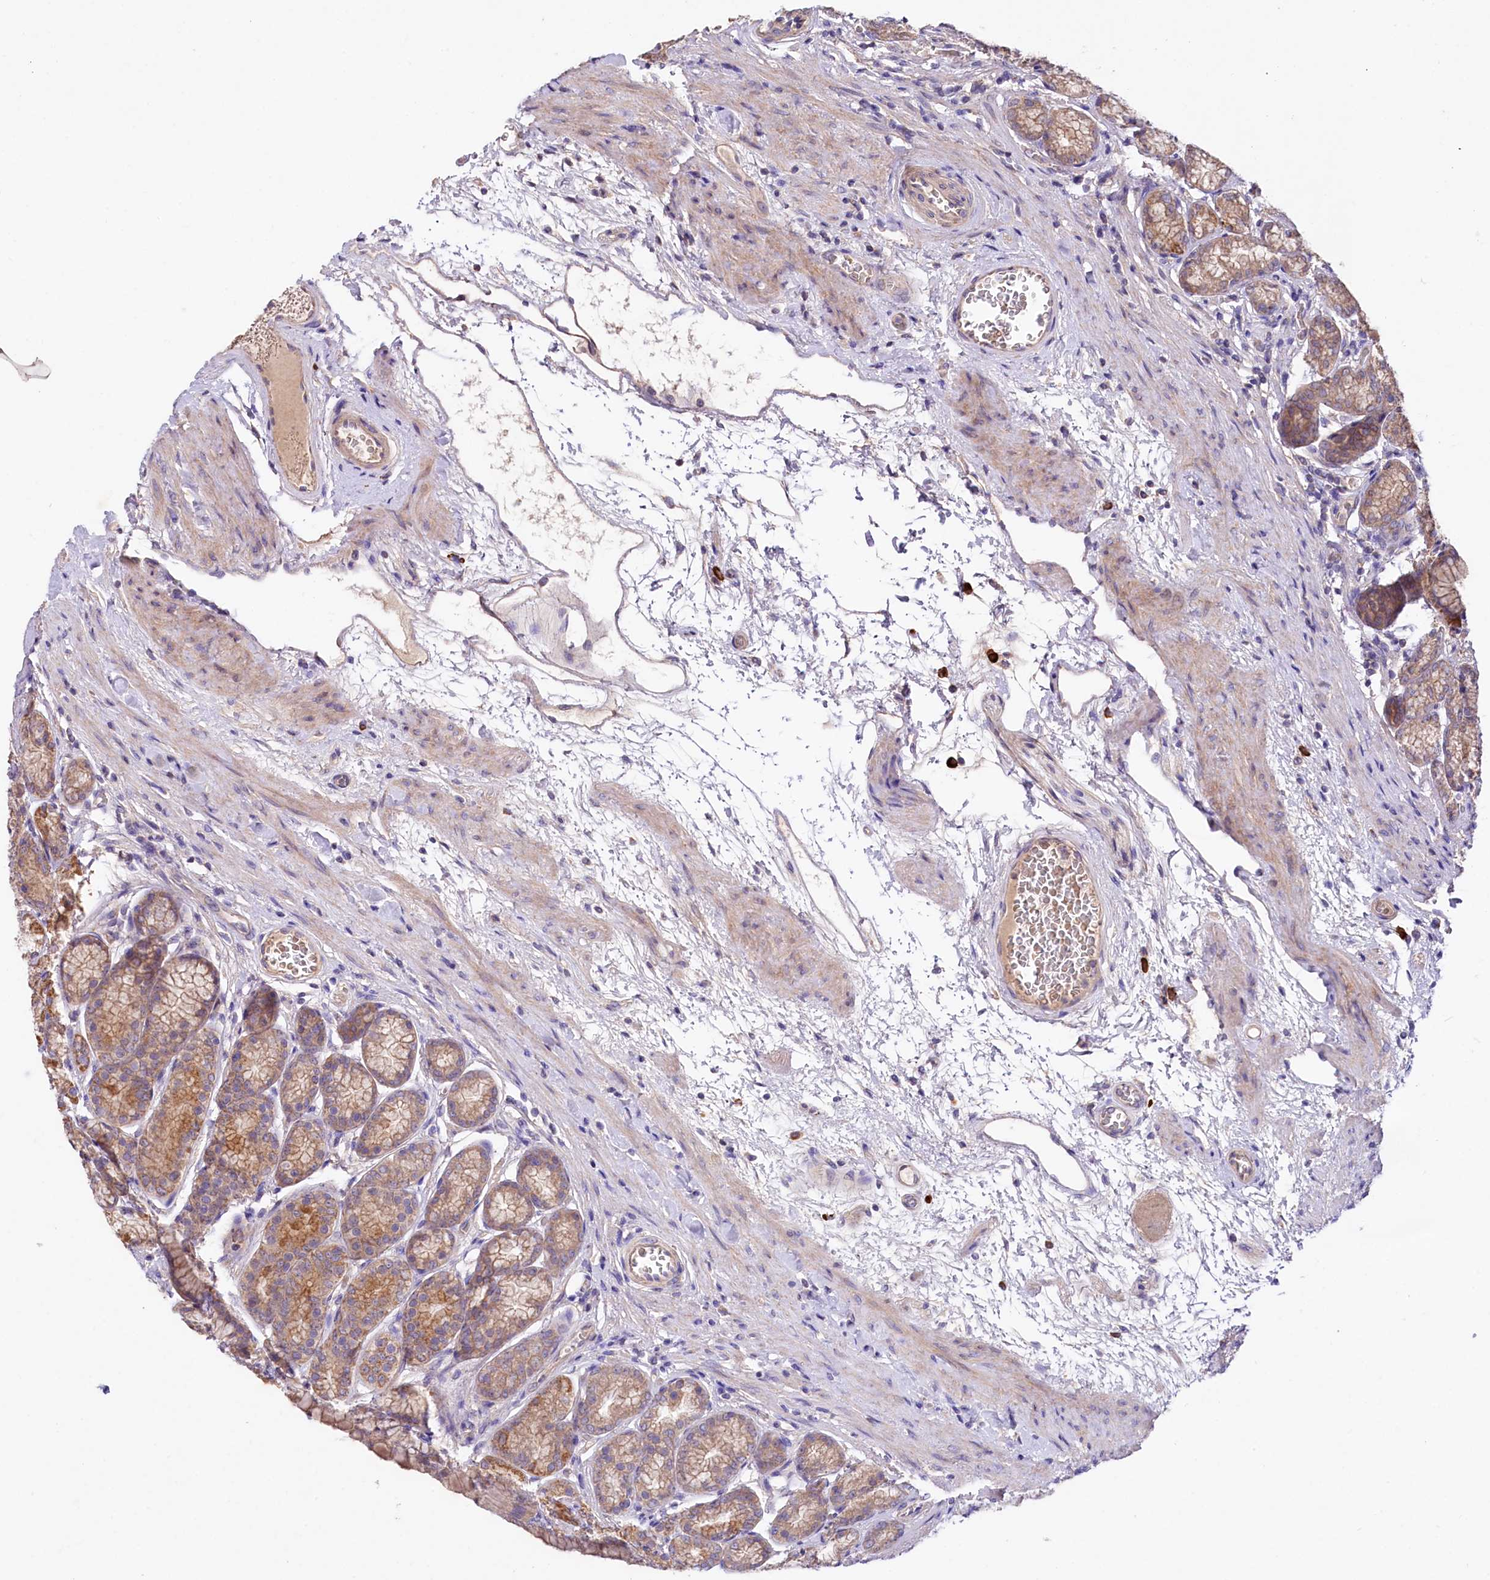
{"staining": {"intensity": "moderate", "quantity": ">75%", "location": "cytoplasmic/membranous"}, "tissue": "stomach", "cell_type": "Glandular cells", "image_type": "normal", "snomed": [{"axis": "morphology", "description": "Normal tissue, NOS"}, {"axis": "morphology", "description": "Adenocarcinoma, NOS"}, {"axis": "morphology", "description": "Adenocarcinoma, High grade"}, {"axis": "topography", "description": "Stomach, upper"}, {"axis": "topography", "description": "Stomach"}], "caption": "Stomach stained for a protein demonstrates moderate cytoplasmic/membranous positivity in glandular cells. (IHC, brightfield microscopy, high magnification).", "gene": "ZNF45", "patient": {"sex": "female", "age": 65}}